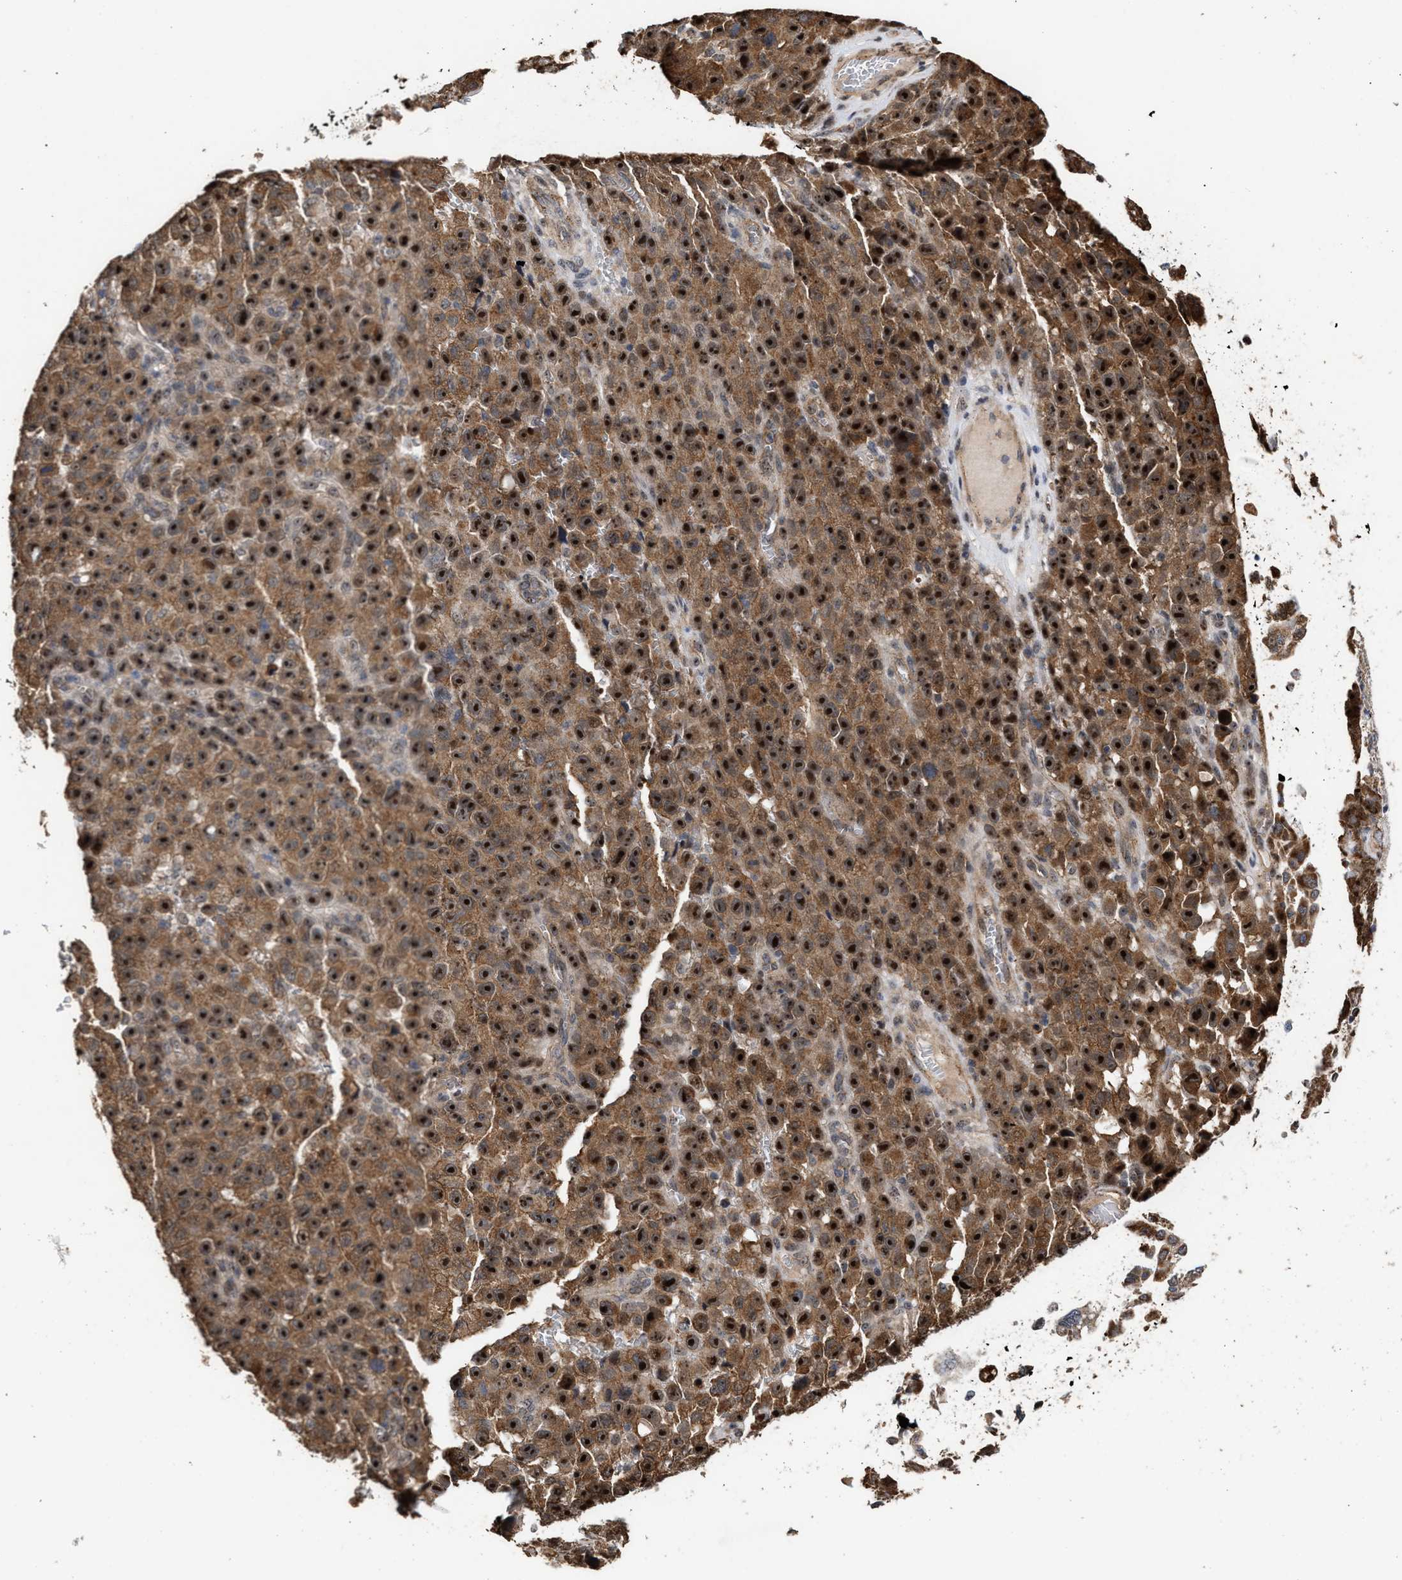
{"staining": {"intensity": "strong", "quantity": ">75%", "location": "cytoplasmic/membranous,nuclear"}, "tissue": "skin cancer", "cell_type": "Tumor cells", "image_type": "cancer", "snomed": [{"axis": "morphology", "description": "Squamous cell carcinoma, NOS"}, {"axis": "topography", "description": "Skin"}], "caption": "Approximately >75% of tumor cells in human skin squamous cell carcinoma show strong cytoplasmic/membranous and nuclear protein expression as visualized by brown immunohistochemical staining.", "gene": "EXOSC2", "patient": {"sex": "female", "age": 44}}